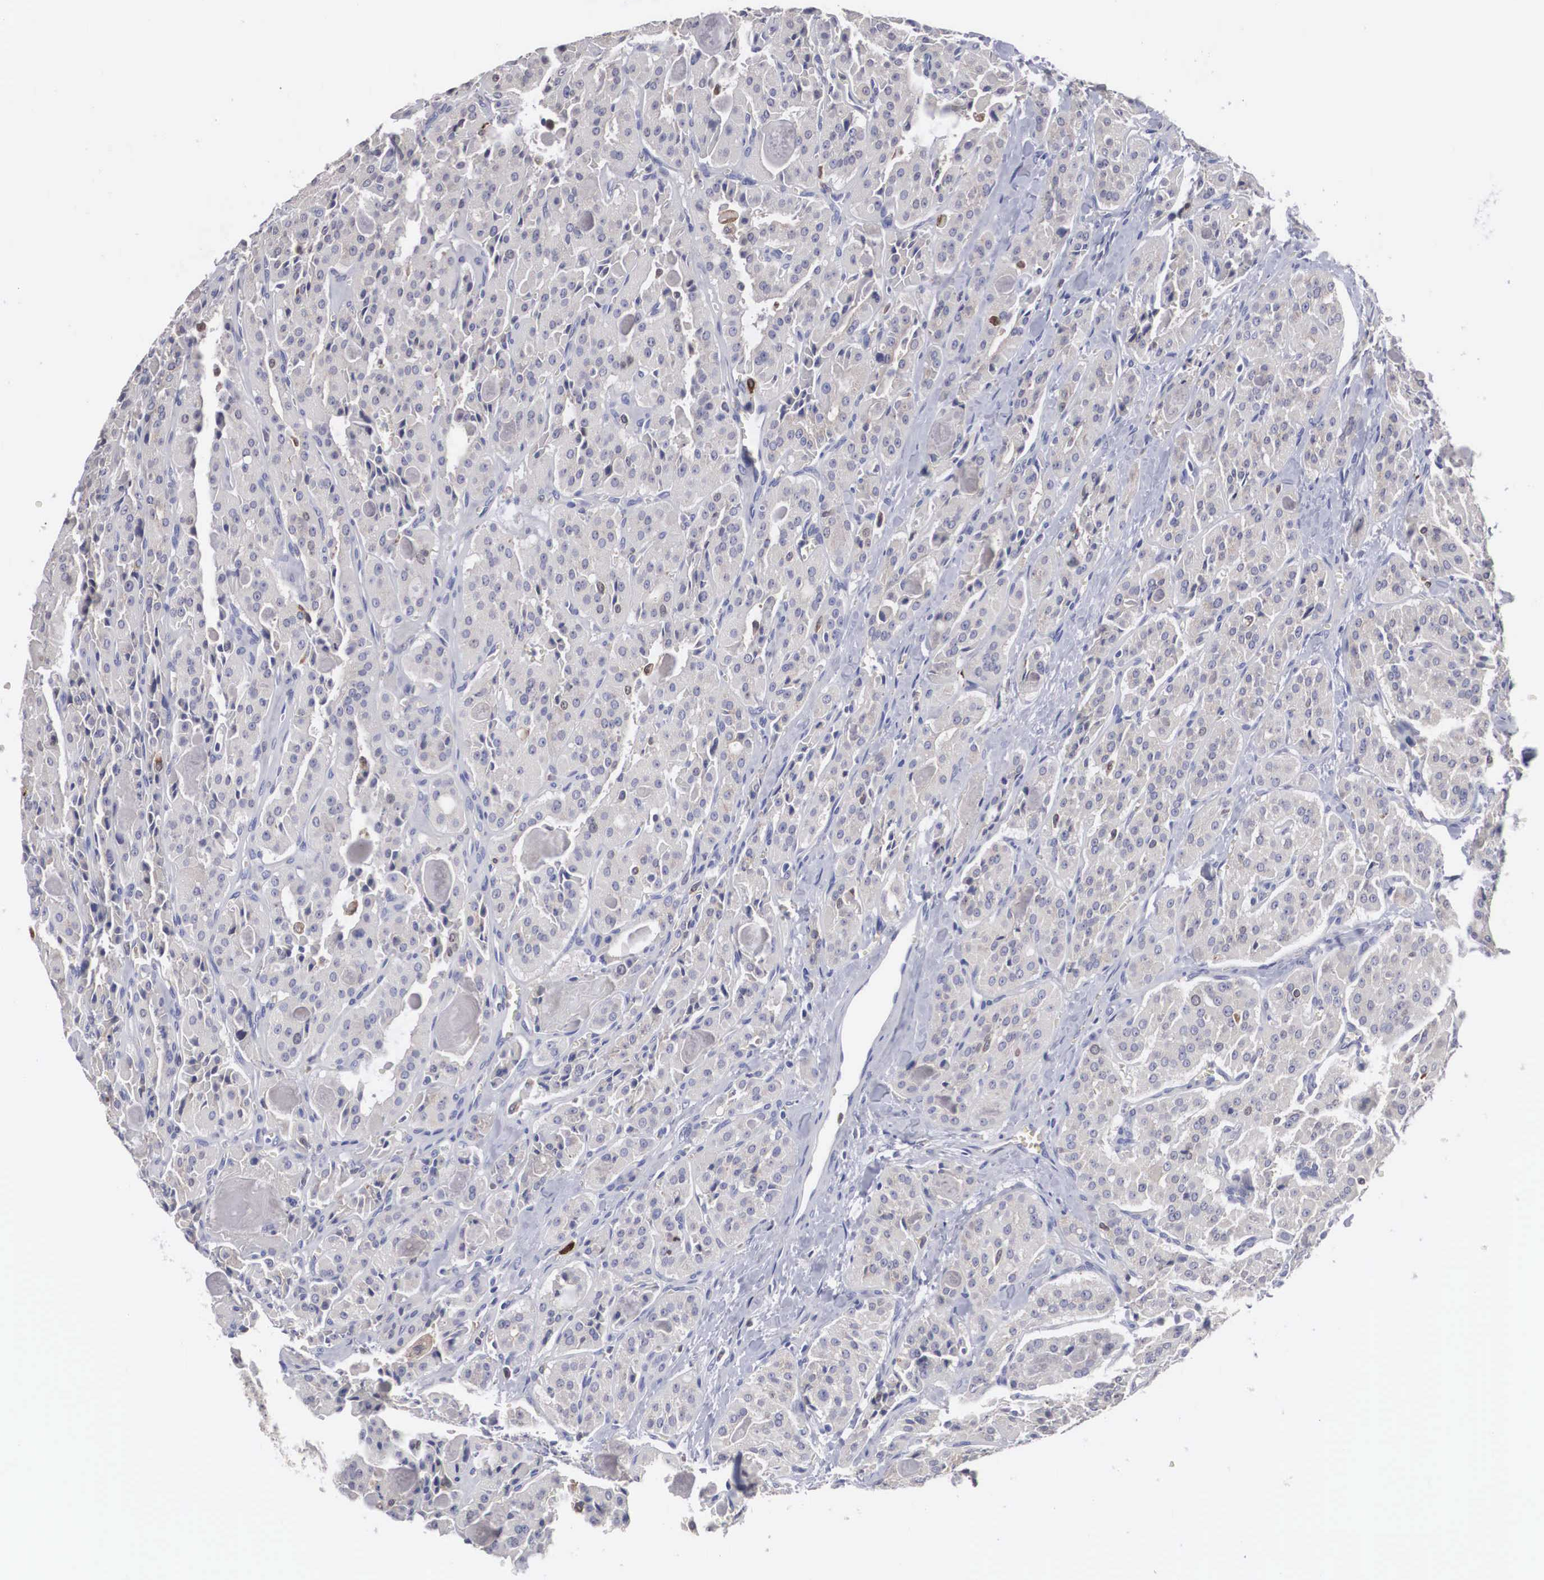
{"staining": {"intensity": "weak", "quantity": "<25%", "location": "cytoplasmic/membranous,nuclear"}, "tissue": "thyroid cancer", "cell_type": "Tumor cells", "image_type": "cancer", "snomed": [{"axis": "morphology", "description": "Carcinoma, NOS"}, {"axis": "topography", "description": "Thyroid gland"}], "caption": "Protein analysis of thyroid cancer displays no significant positivity in tumor cells.", "gene": "HMOX1", "patient": {"sex": "male", "age": 76}}